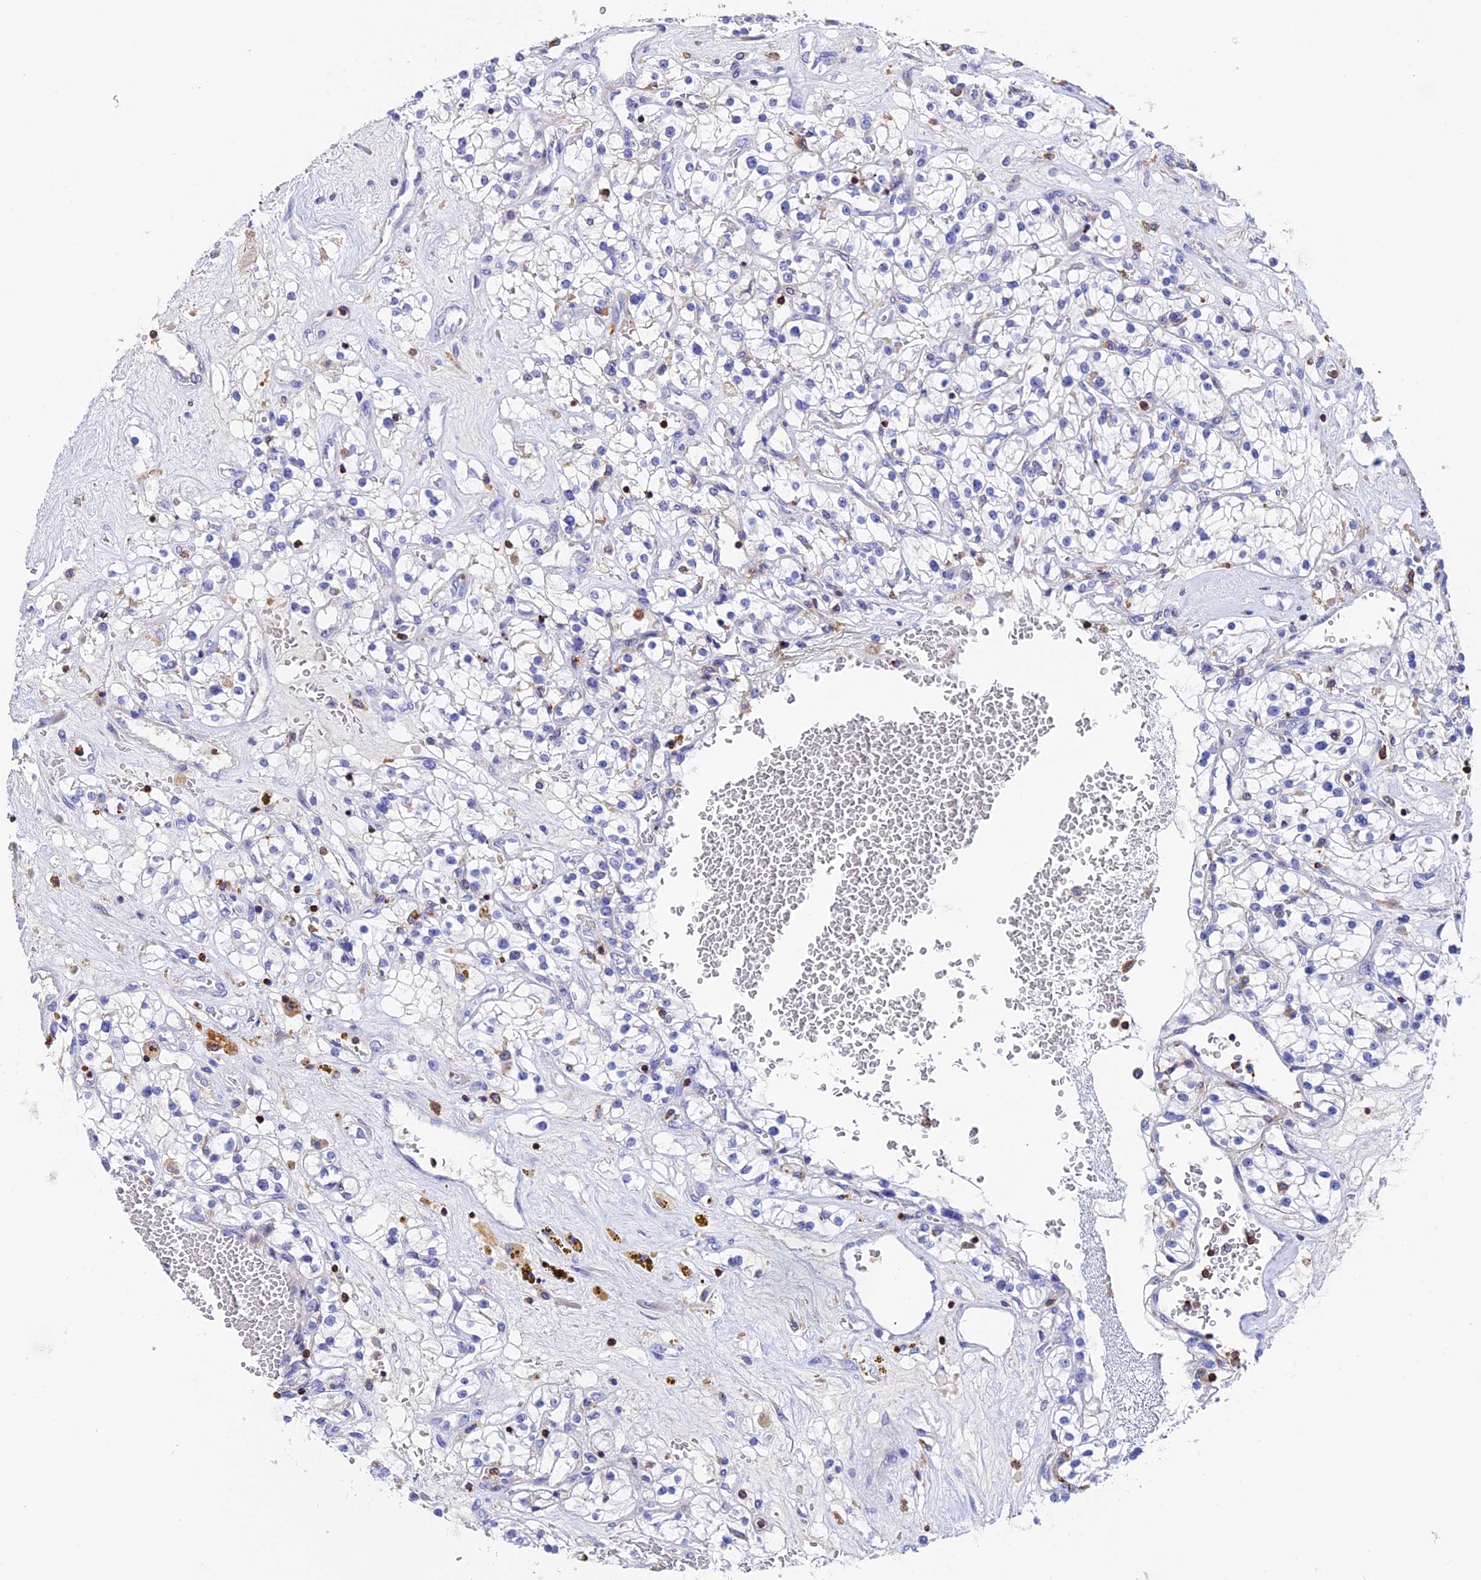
{"staining": {"intensity": "negative", "quantity": "none", "location": "none"}, "tissue": "renal cancer", "cell_type": "Tumor cells", "image_type": "cancer", "snomed": [{"axis": "morphology", "description": "Normal tissue, NOS"}, {"axis": "morphology", "description": "Adenocarcinoma, NOS"}, {"axis": "topography", "description": "Kidney"}], "caption": "This is an immunohistochemistry histopathology image of human renal cancer. There is no expression in tumor cells.", "gene": "ADAT1", "patient": {"sex": "male", "age": 68}}